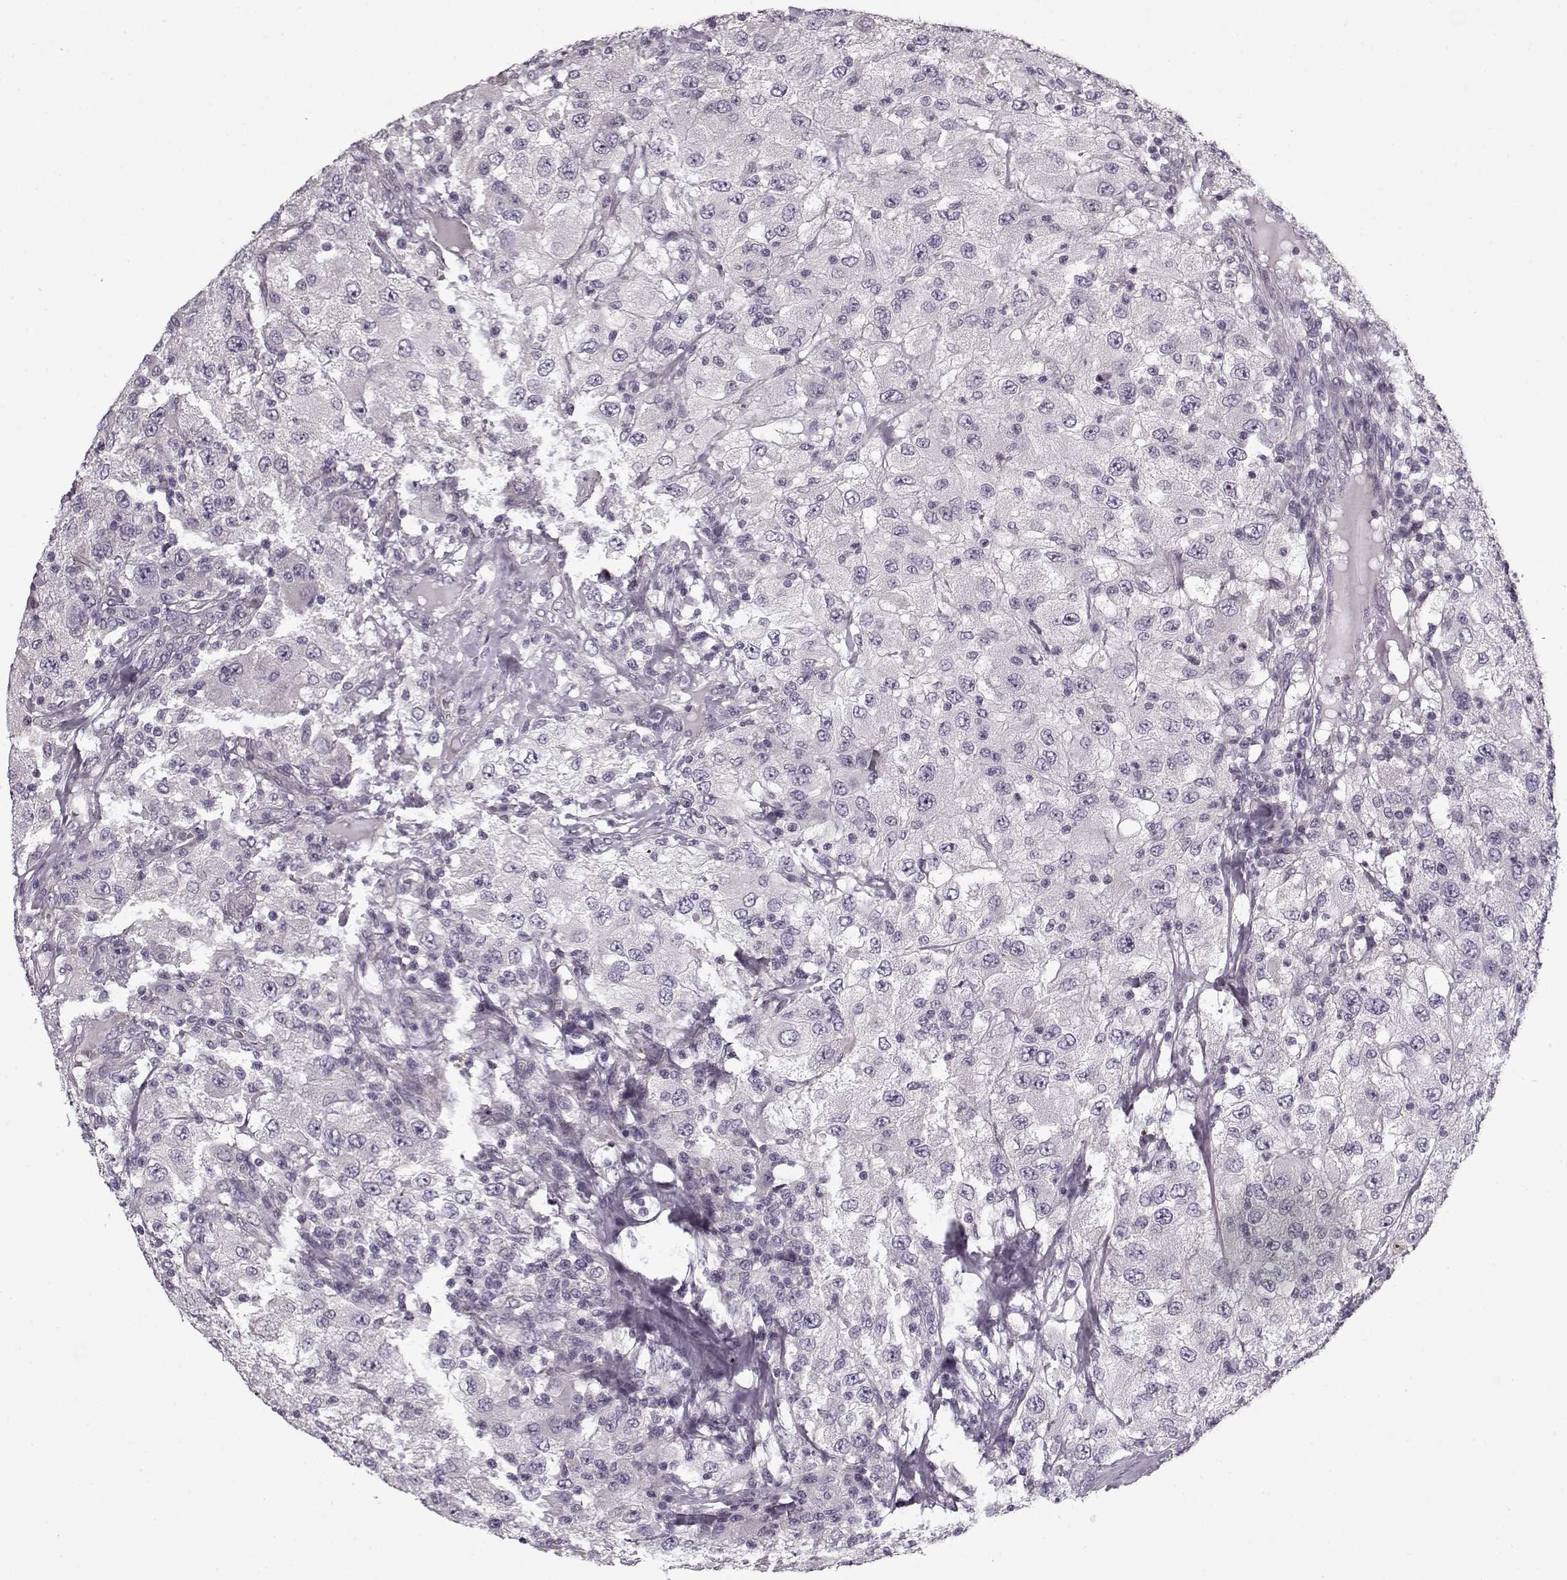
{"staining": {"intensity": "negative", "quantity": "none", "location": "none"}, "tissue": "renal cancer", "cell_type": "Tumor cells", "image_type": "cancer", "snomed": [{"axis": "morphology", "description": "Adenocarcinoma, NOS"}, {"axis": "topography", "description": "Kidney"}], "caption": "DAB (3,3'-diaminobenzidine) immunohistochemical staining of adenocarcinoma (renal) reveals no significant staining in tumor cells.", "gene": "PNMT", "patient": {"sex": "female", "age": 67}}